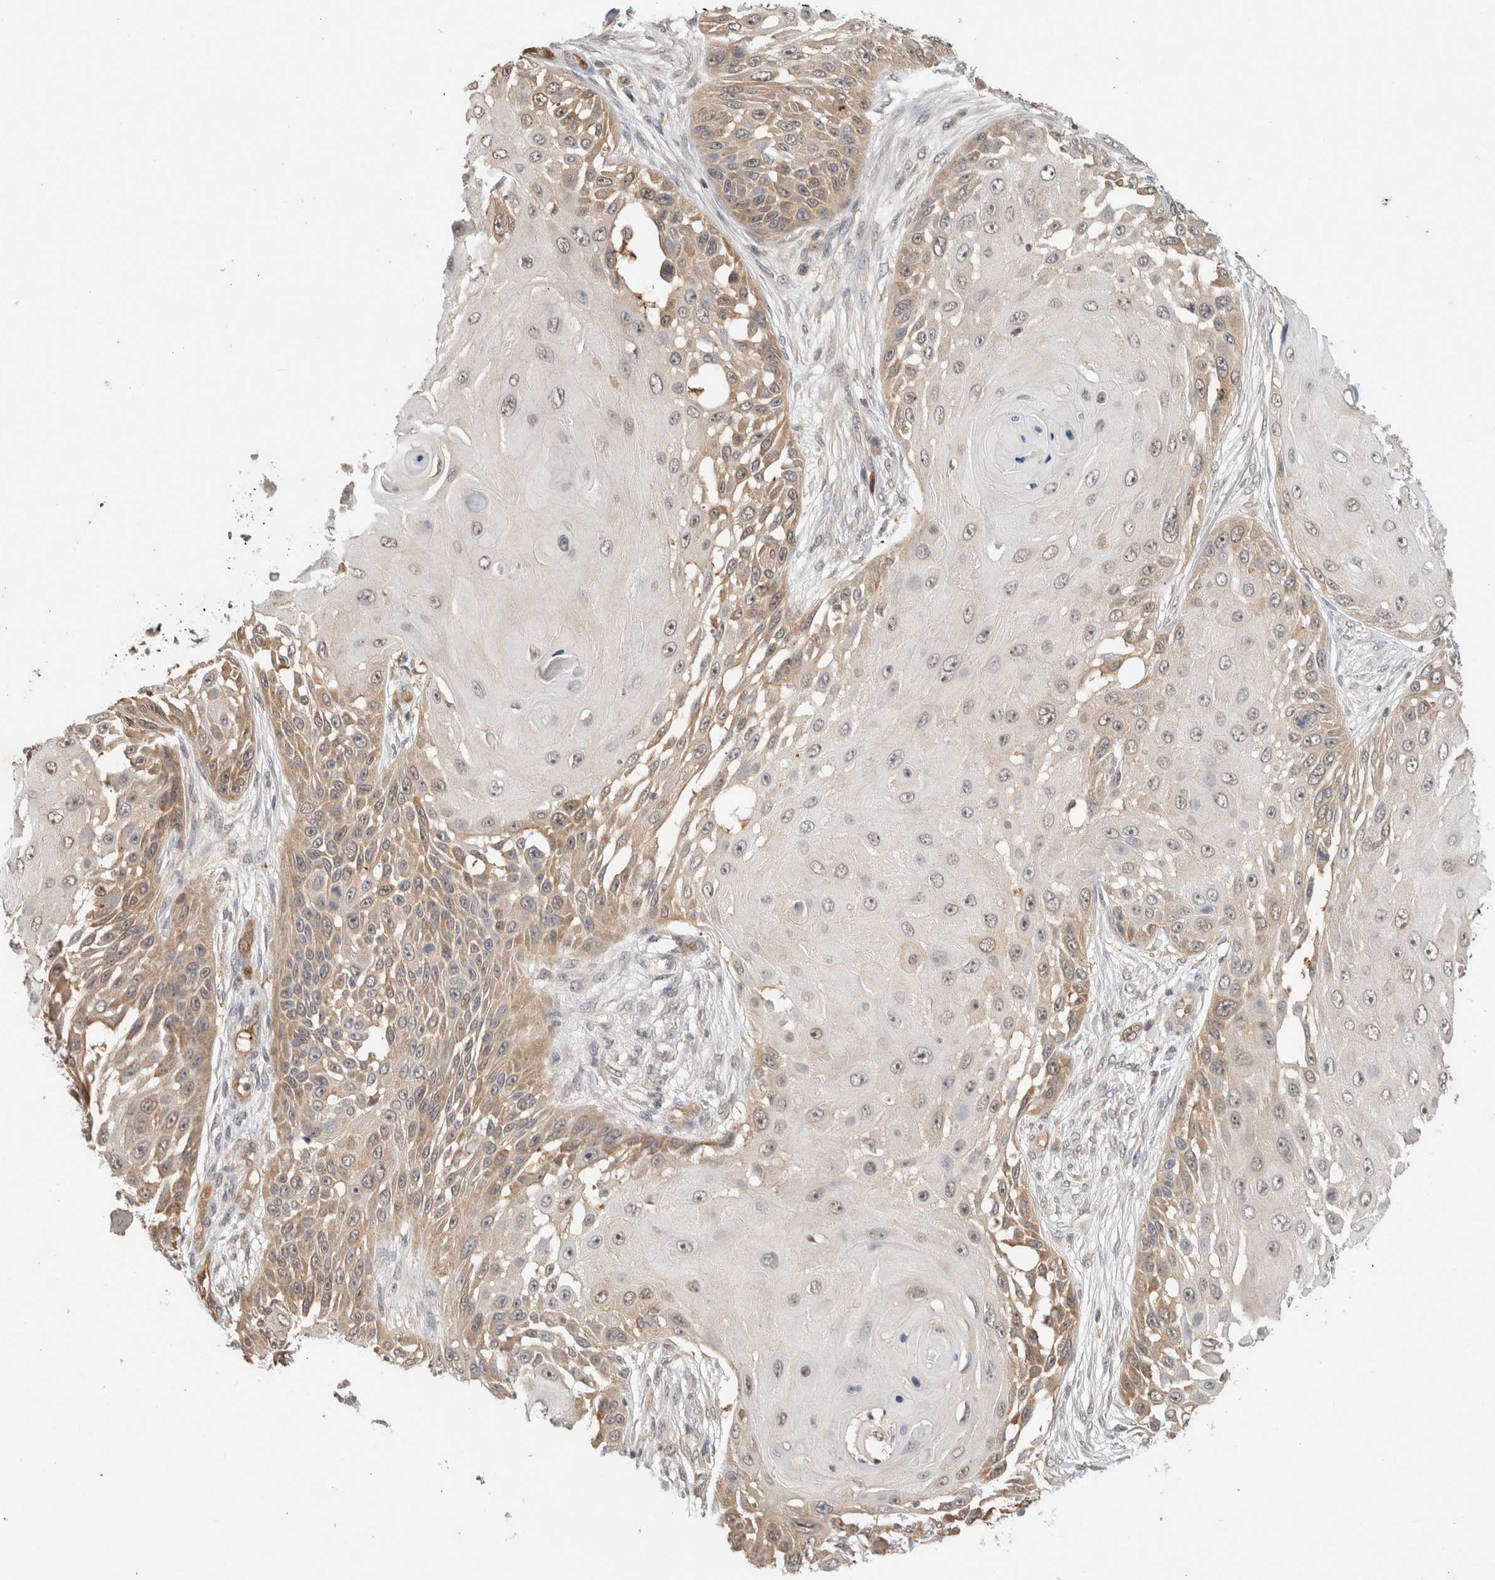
{"staining": {"intensity": "weak", "quantity": ">75%", "location": "cytoplasmic/membranous"}, "tissue": "skin cancer", "cell_type": "Tumor cells", "image_type": "cancer", "snomed": [{"axis": "morphology", "description": "Squamous cell carcinoma, NOS"}, {"axis": "topography", "description": "Skin"}], "caption": "A histopathology image of human skin cancer (squamous cell carcinoma) stained for a protein demonstrates weak cytoplasmic/membranous brown staining in tumor cells.", "gene": "CA13", "patient": {"sex": "female", "age": 44}}